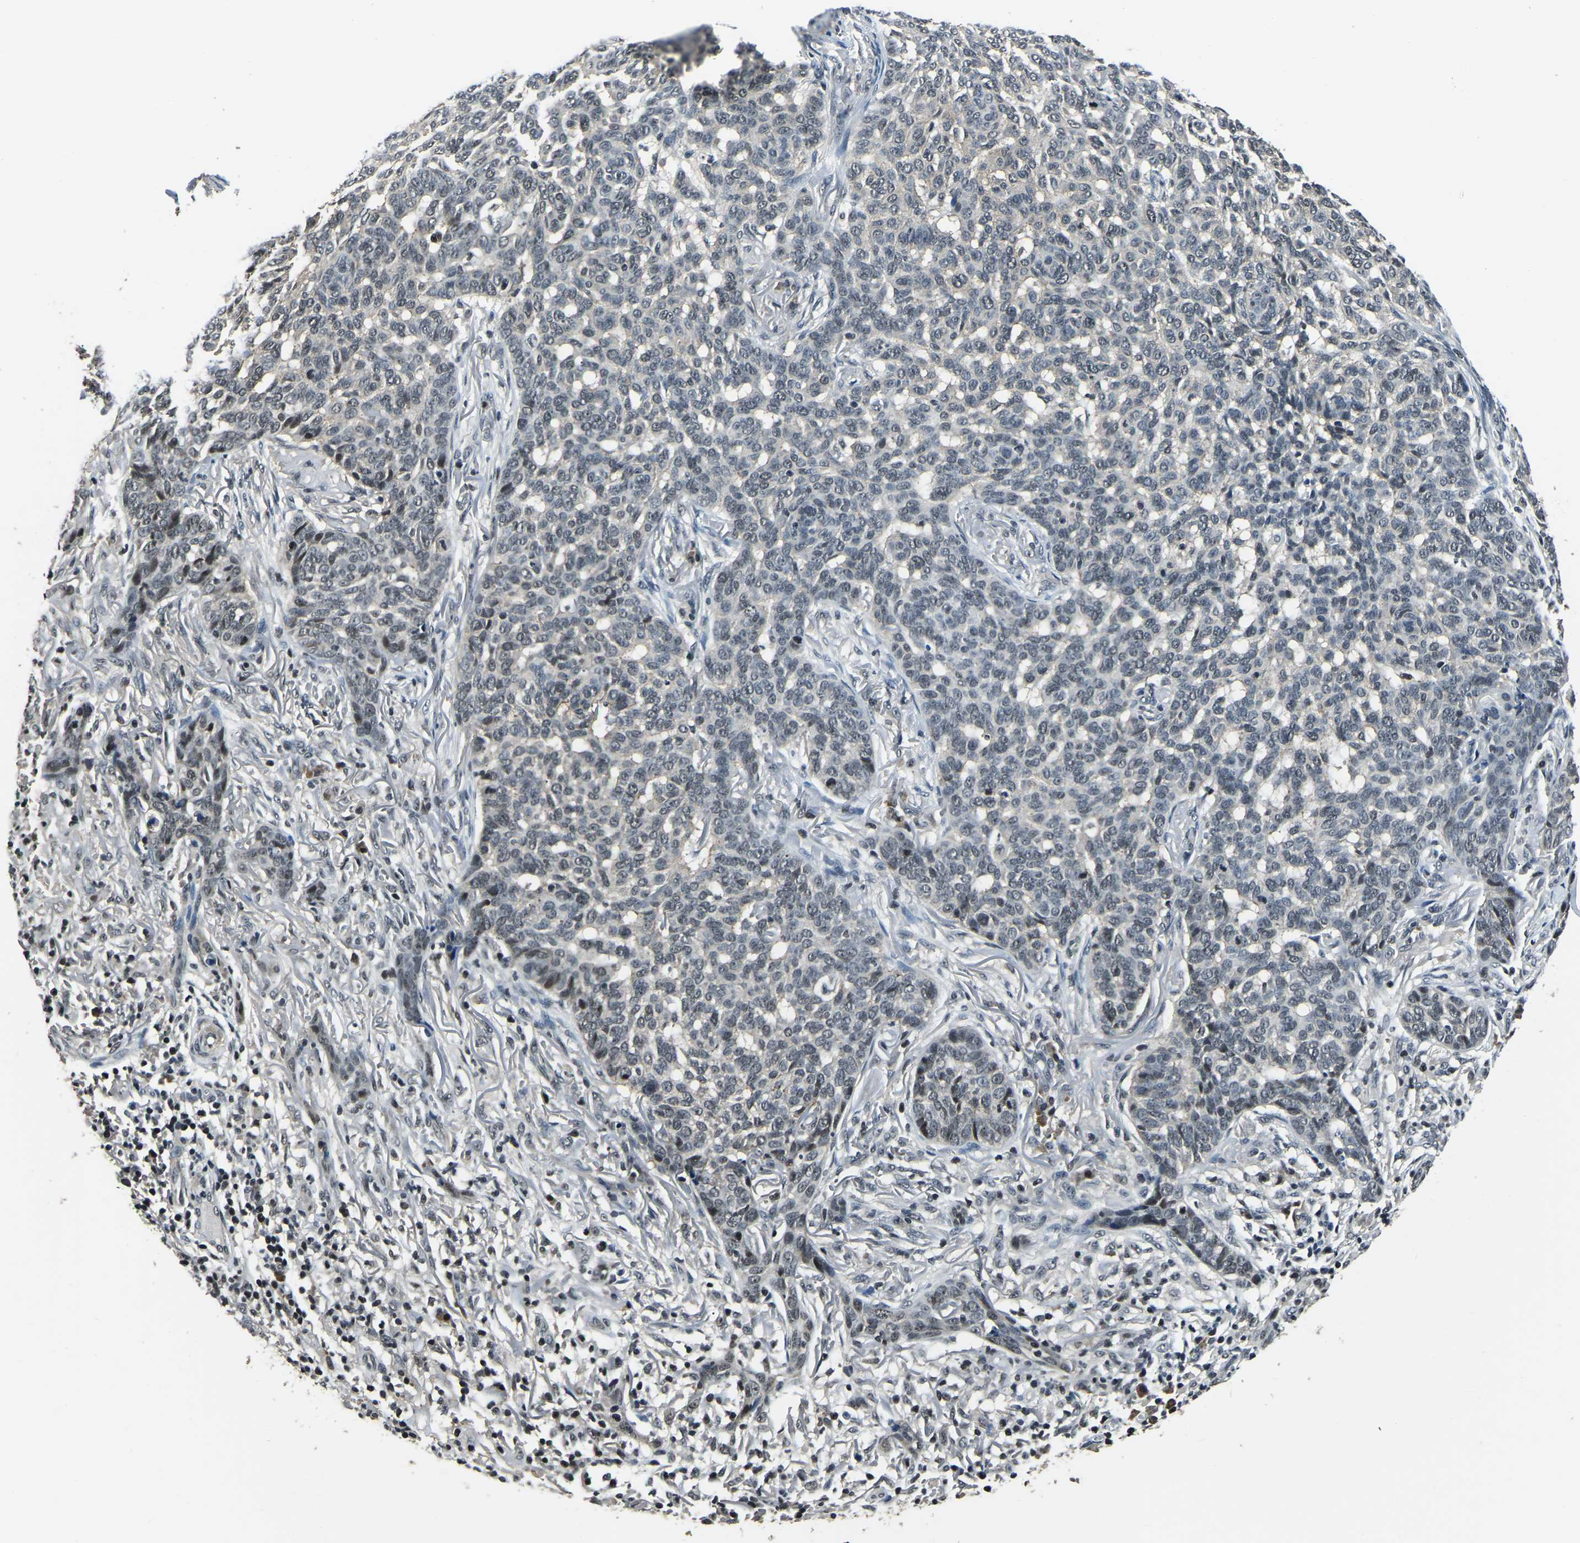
{"staining": {"intensity": "negative", "quantity": "none", "location": "none"}, "tissue": "skin cancer", "cell_type": "Tumor cells", "image_type": "cancer", "snomed": [{"axis": "morphology", "description": "Basal cell carcinoma"}, {"axis": "topography", "description": "Skin"}], "caption": "High magnification brightfield microscopy of skin basal cell carcinoma stained with DAB (brown) and counterstained with hematoxylin (blue): tumor cells show no significant staining.", "gene": "ANKIB1", "patient": {"sex": "male", "age": 85}}